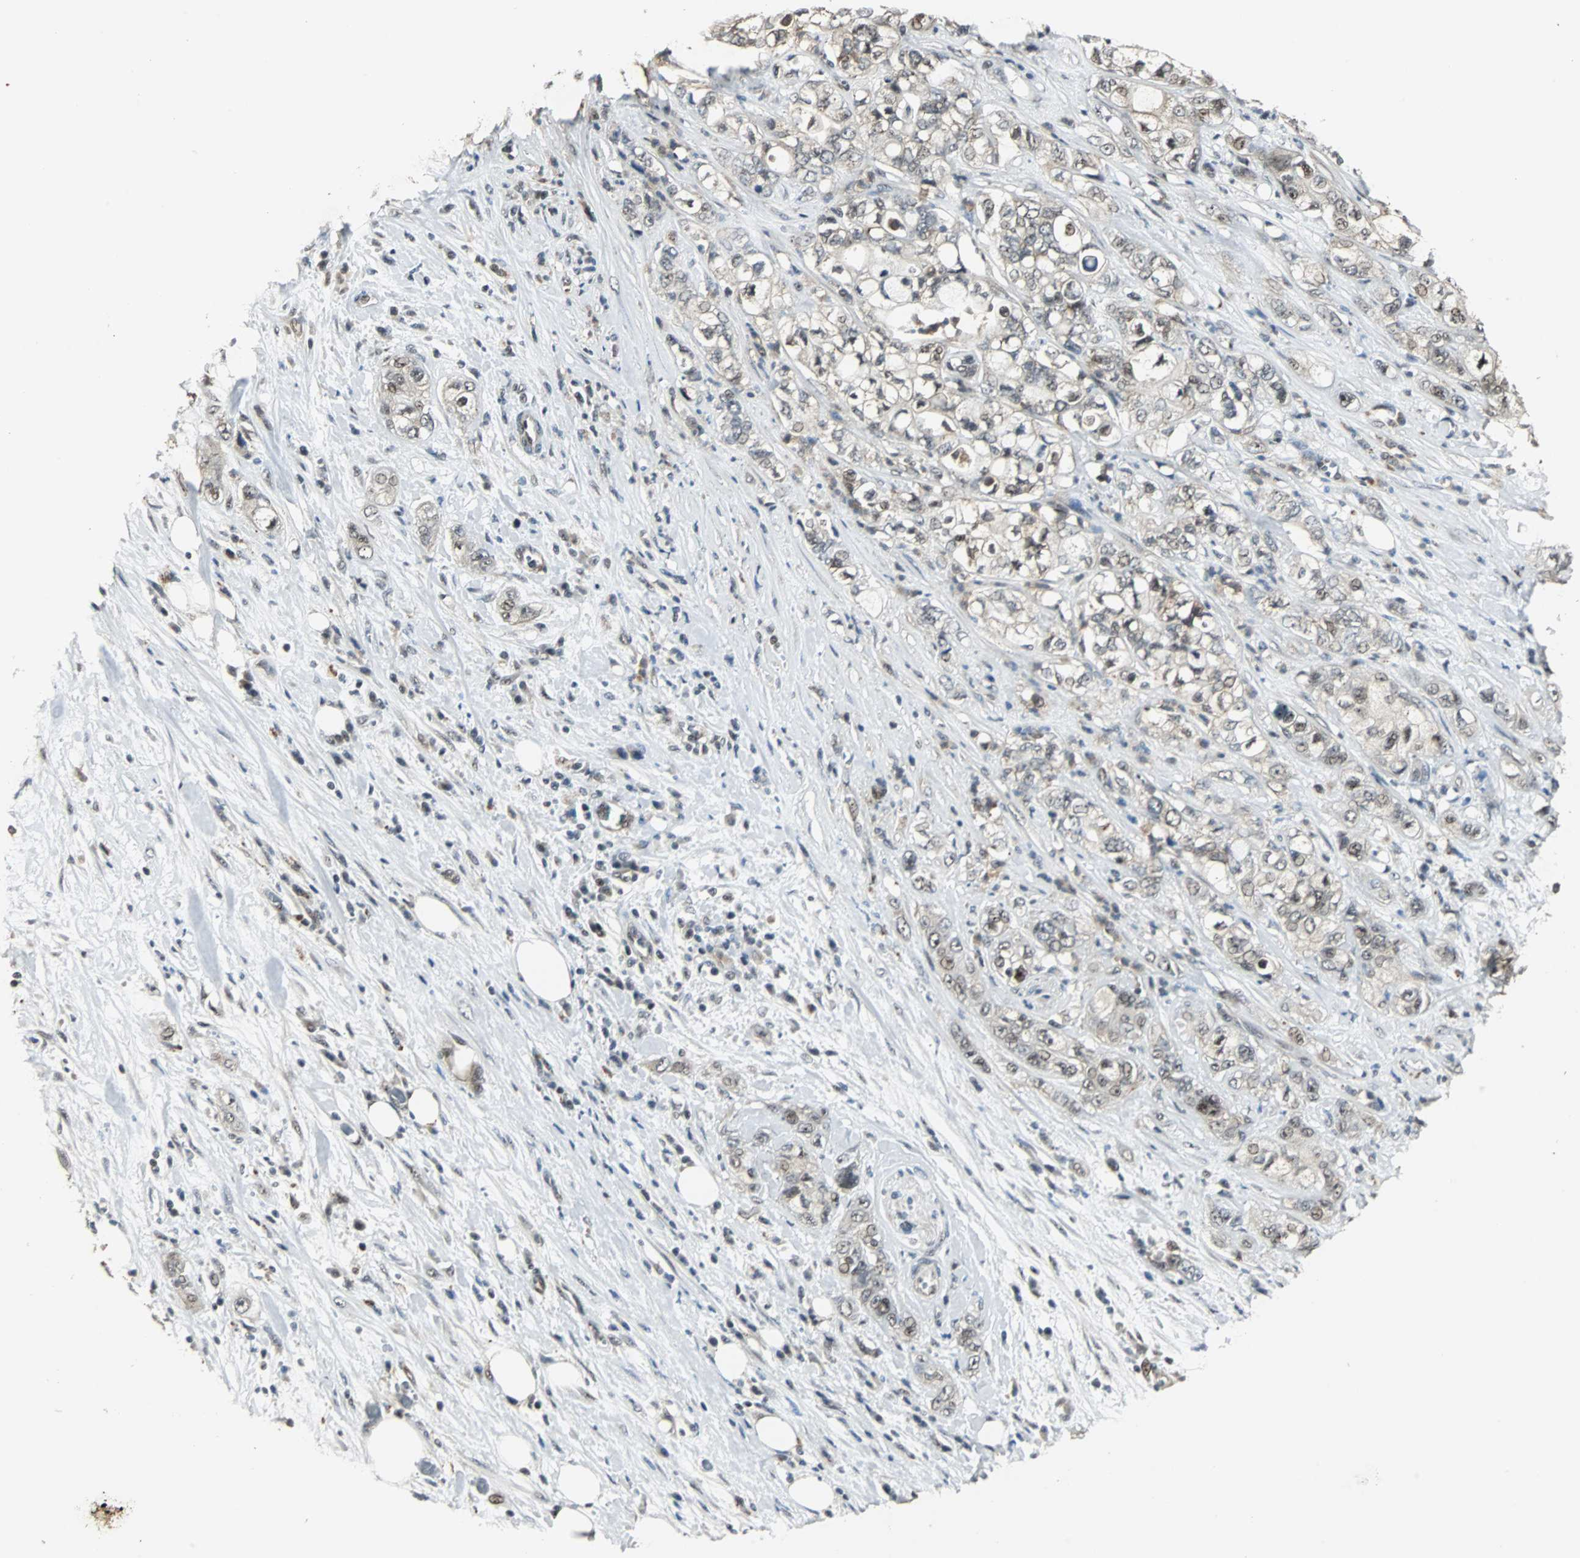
{"staining": {"intensity": "moderate", "quantity": ">75%", "location": "nuclear"}, "tissue": "pancreatic cancer", "cell_type": "Tumor cells", "image_type": "cancer", "snomed": [{"axis": "morphology", "description": "Adenocarcinoma, NOS"}, {"axis": "topography", "description": "Pancreas"}], "caption": "Immunohistochemistry image of neoplastic tissue: pancreatic adenocarcinoma stained using immunohistochemistry (IHC) demonstrates medium levels of moderate protein expression localized specifically in the nuclear of tumor cells, appearing as a nuclear brown color.", "gene": "MED4", "patient": {"sex": "male", "age": 70}}